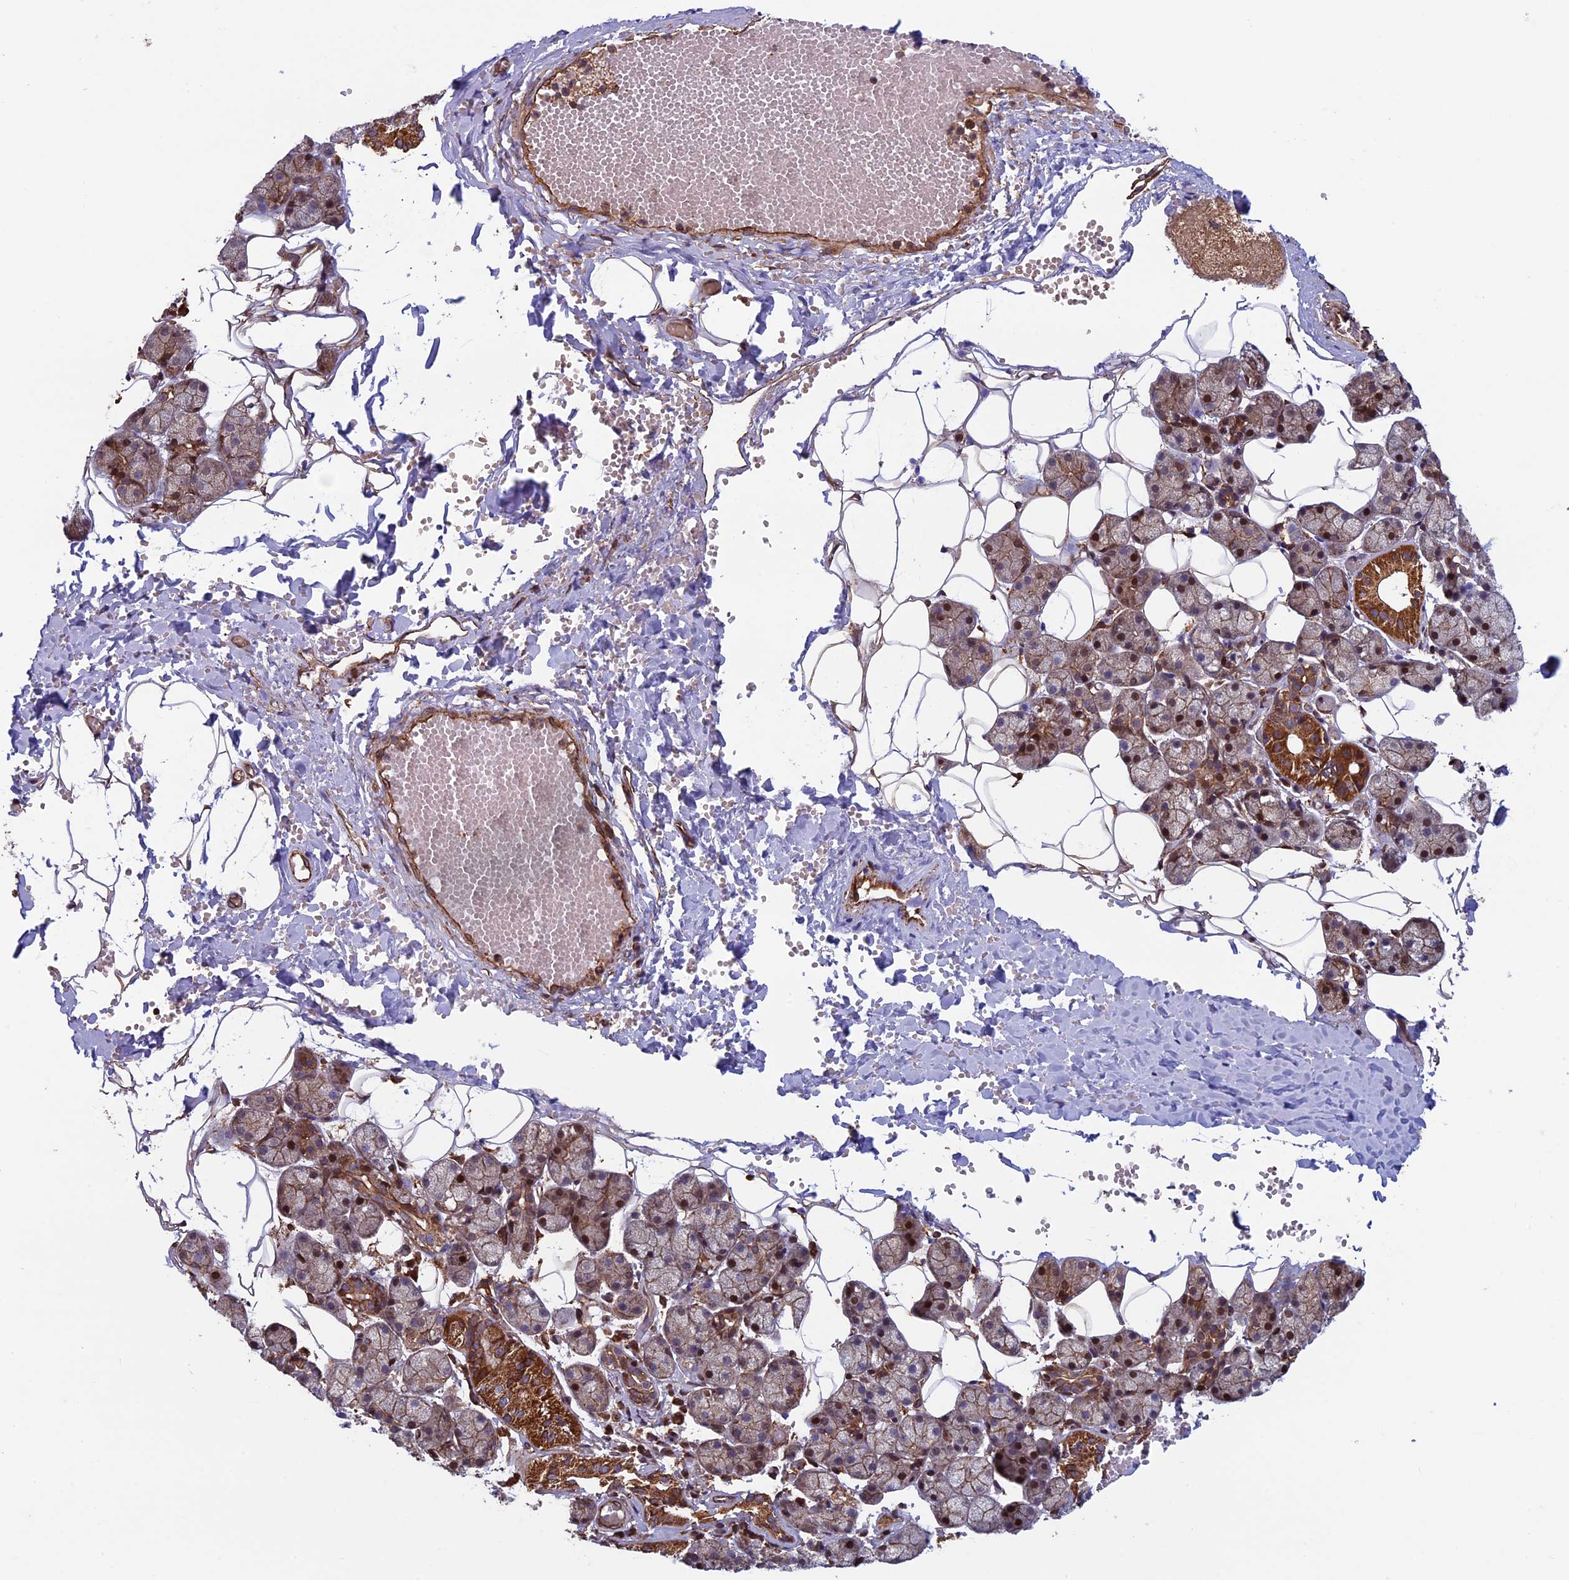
{"staining": {"intensity": "strong", "quantity": "25%-75%", "location": "cytoplasmic/membranous,nuclear"}, "tissue": "salivary gland", "cell_type": "Glandular cells", "image_type": "normal", "snomed": [{"axis": "morphology", "description": "Normal tissue, NOS"}, {"axis": "topography", "description": "Salivary gland"}], "caption": "A brown stain shows strong cytoplasmic/membranous,nuclear positivity of a protein in glandular cells of normal salivary gland.", "gene": "CCDC8", "patient": {"sex": "female", "age": 33}}